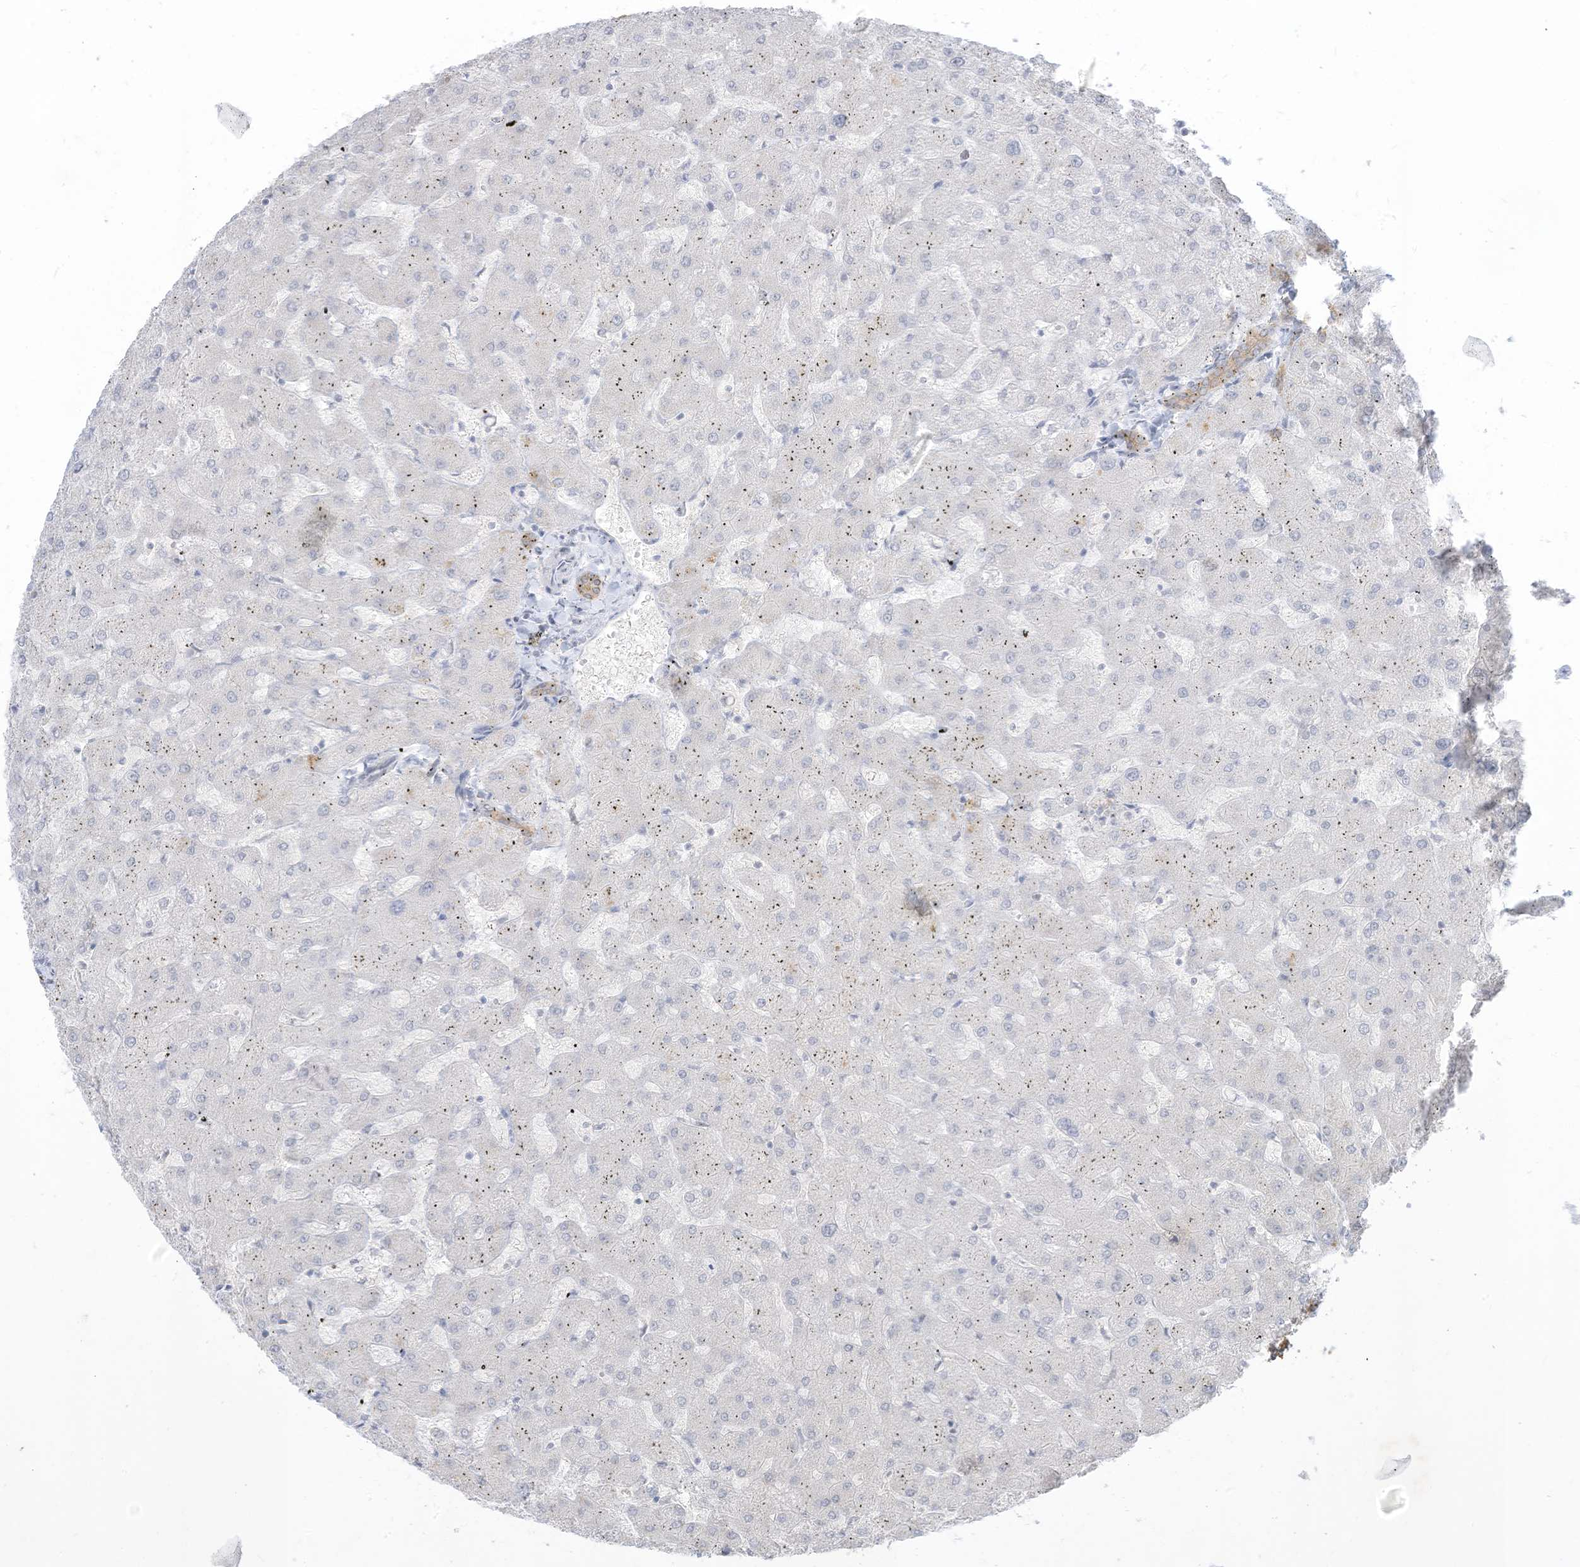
{"staining": {"intensity": "moderate", "quantity": ">75%", "location": "cytoplasmic/membranous"}, "tissue": "liver", "cell_type": "Cholangiocytes", "image_type": "normal", "snomed": [{"axis": "morphology", "description": "Normal tissue, NOS"}, {"axis": "topography", "description": "Liver"}], "caption": "This image displays IHC staining of unremarkable human liver, with medium moderate cytoplasmic/membranous expression in approximately >75% of cholangiocytes.", "gene": "ASPRV1", "patient": {"sex": "female", "age": 63}}